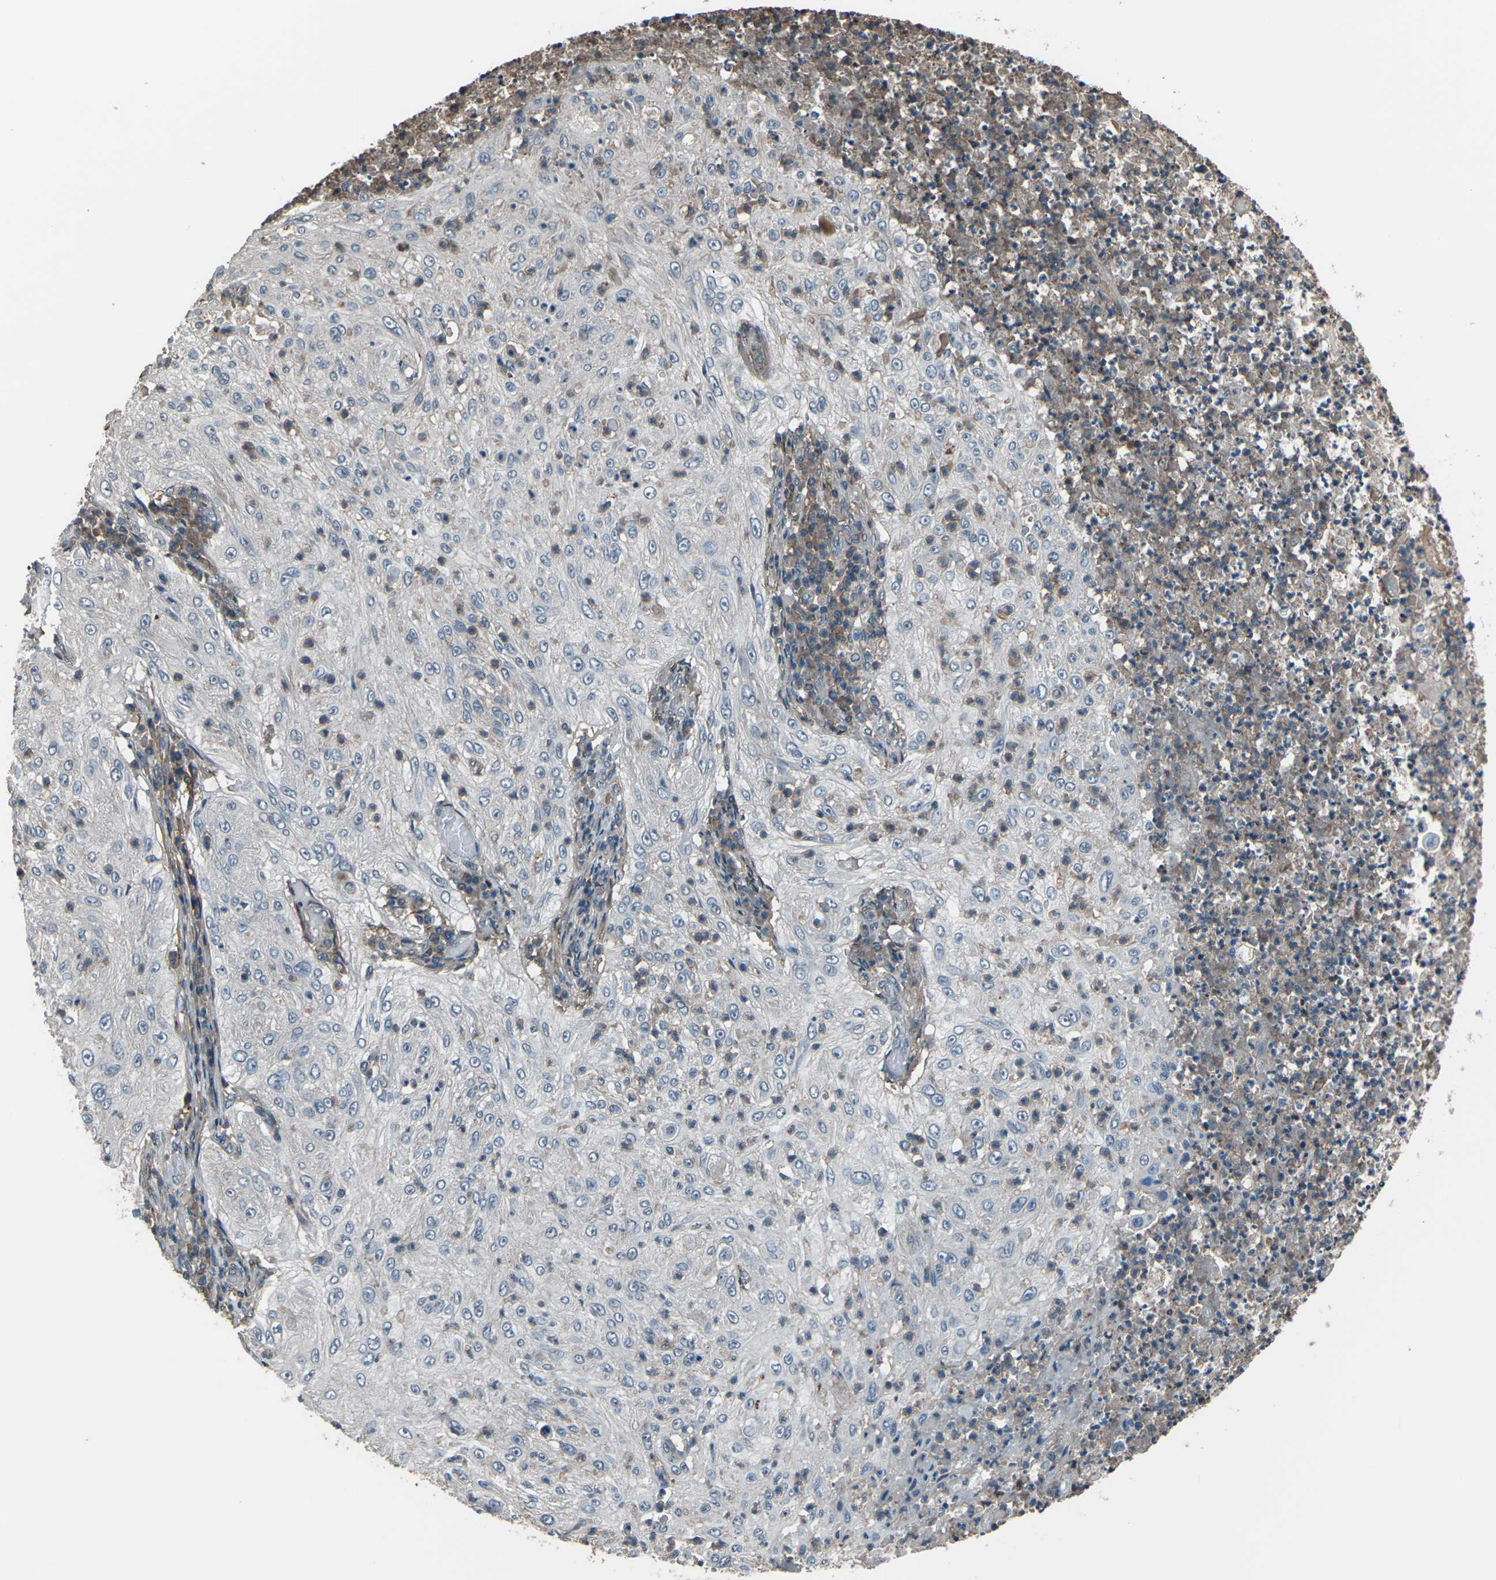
{"staining": {"intensity": "negative", "quantity": "none", "location": "none"}, "tissue": "lung cancer", "cell_type": "Tumor cells", "image_type": "cancer", "snomed": [{"axis": "morphology", "description": "Inflammation, NOS"}, {"axis": "morphology", "description": "Squamous cell carcinoma, NOS"}, {"axis": "topography", "description": "Lymph node"}, {"axis": "topography", "description": "Soft tissue"}, {"axis": "topography", "description": "Lung"}], "caption": "Human squamous cell carcinoma (lung) stained for a protein using immunohistochemistry (IHC) displays no positivity in tumor cells.", "gene": "CMTM4", "patient": {"sex": "male", "age": 66}}